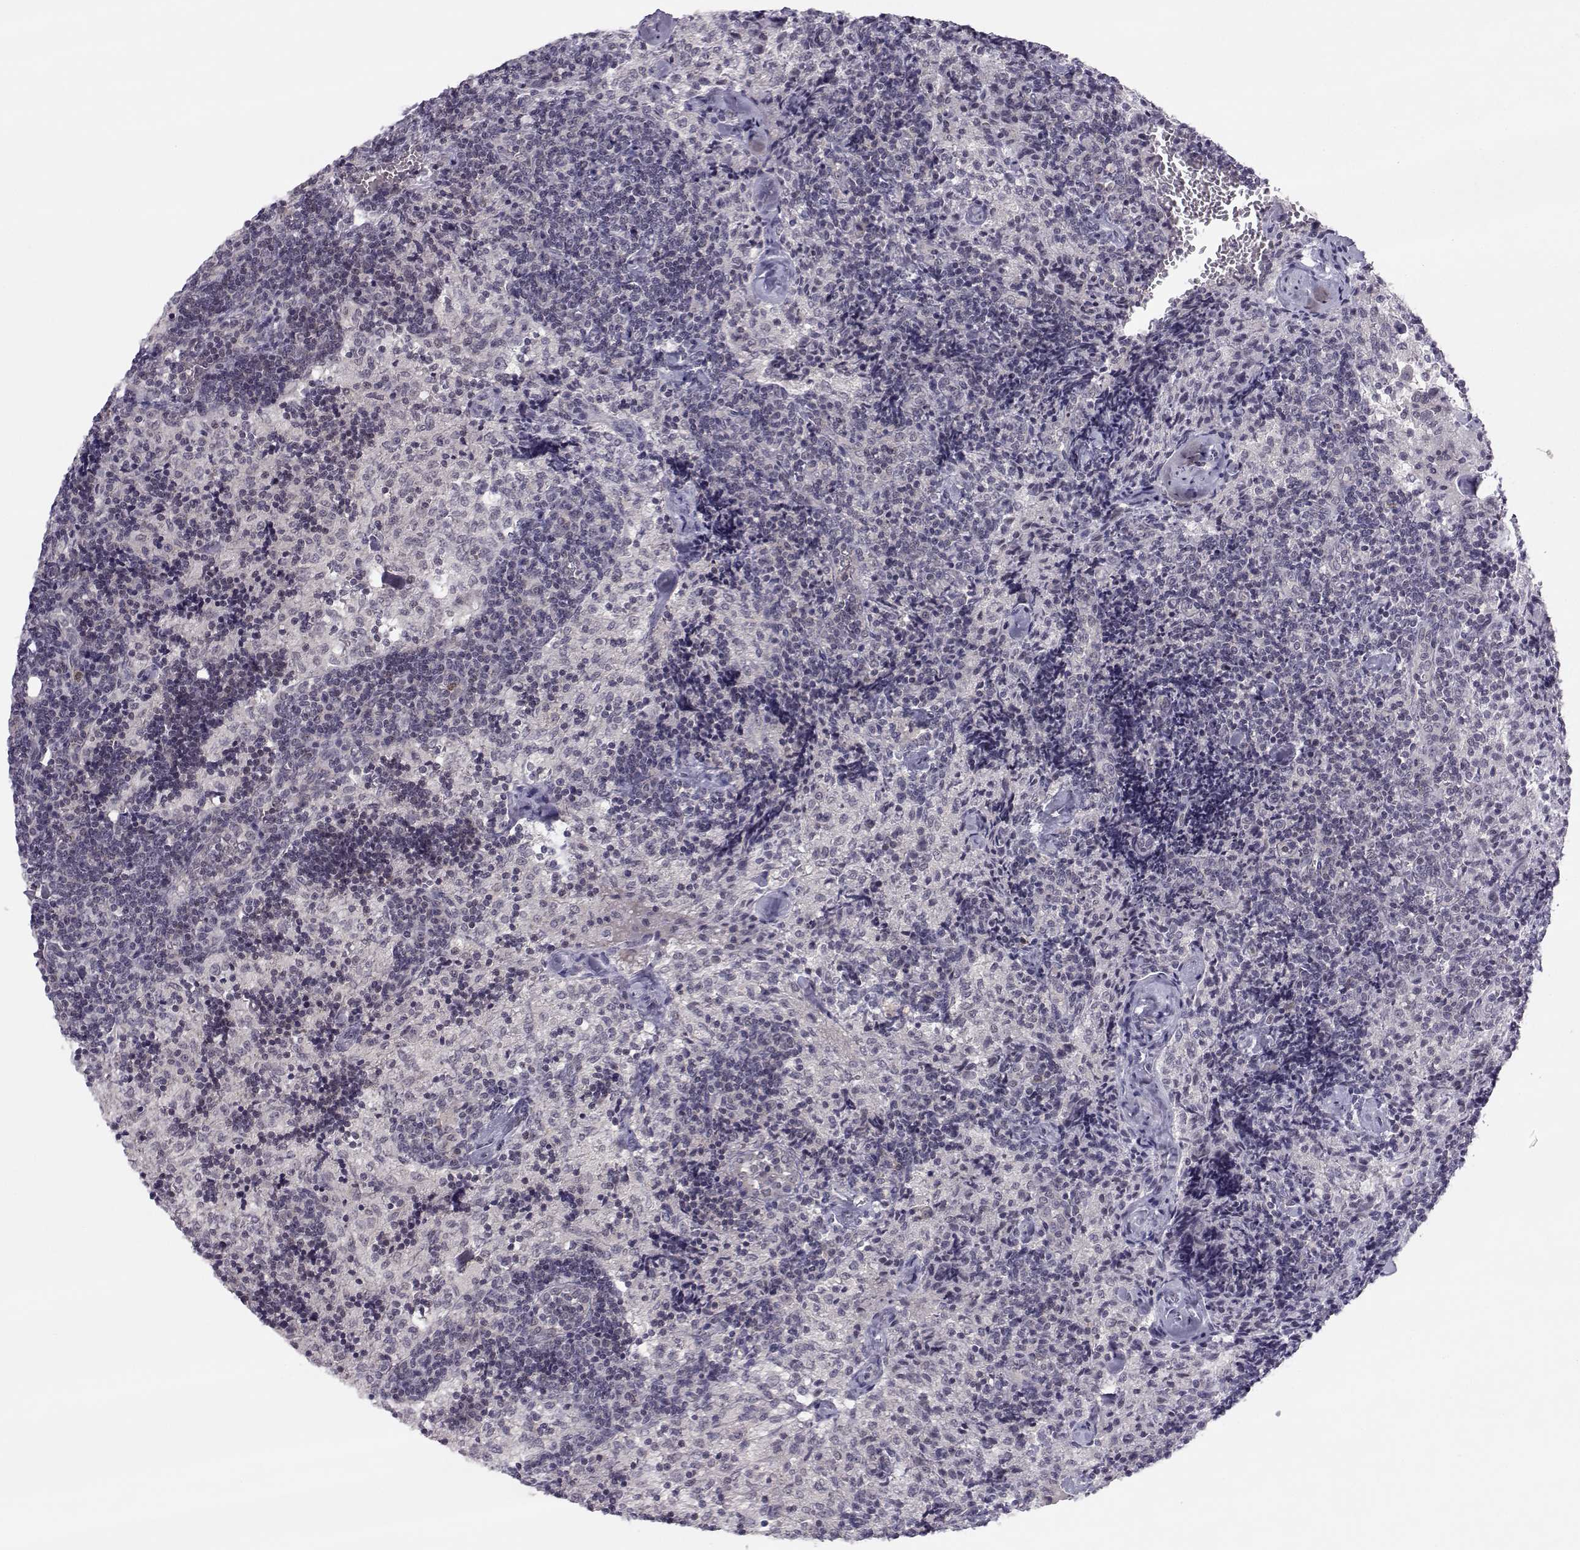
{"staining": {"intensity": "negative", "quantity": "none", "location": "none"}, "tissue": "lymph node", "cell_type": "Germinal center cells", "image_type": "normal", "snomed": [{"axis": "morphology", "description": "Normal tissue, NOS"}, {"axis": "topography", "description": "Lymph node"}], "caption": "Human lymph node stained for a protein using immunohistochemistry demonstrates no expression in germinal center cells.", "gene": "KIF13B", "patient": {"sex": "female", "age": 52}}